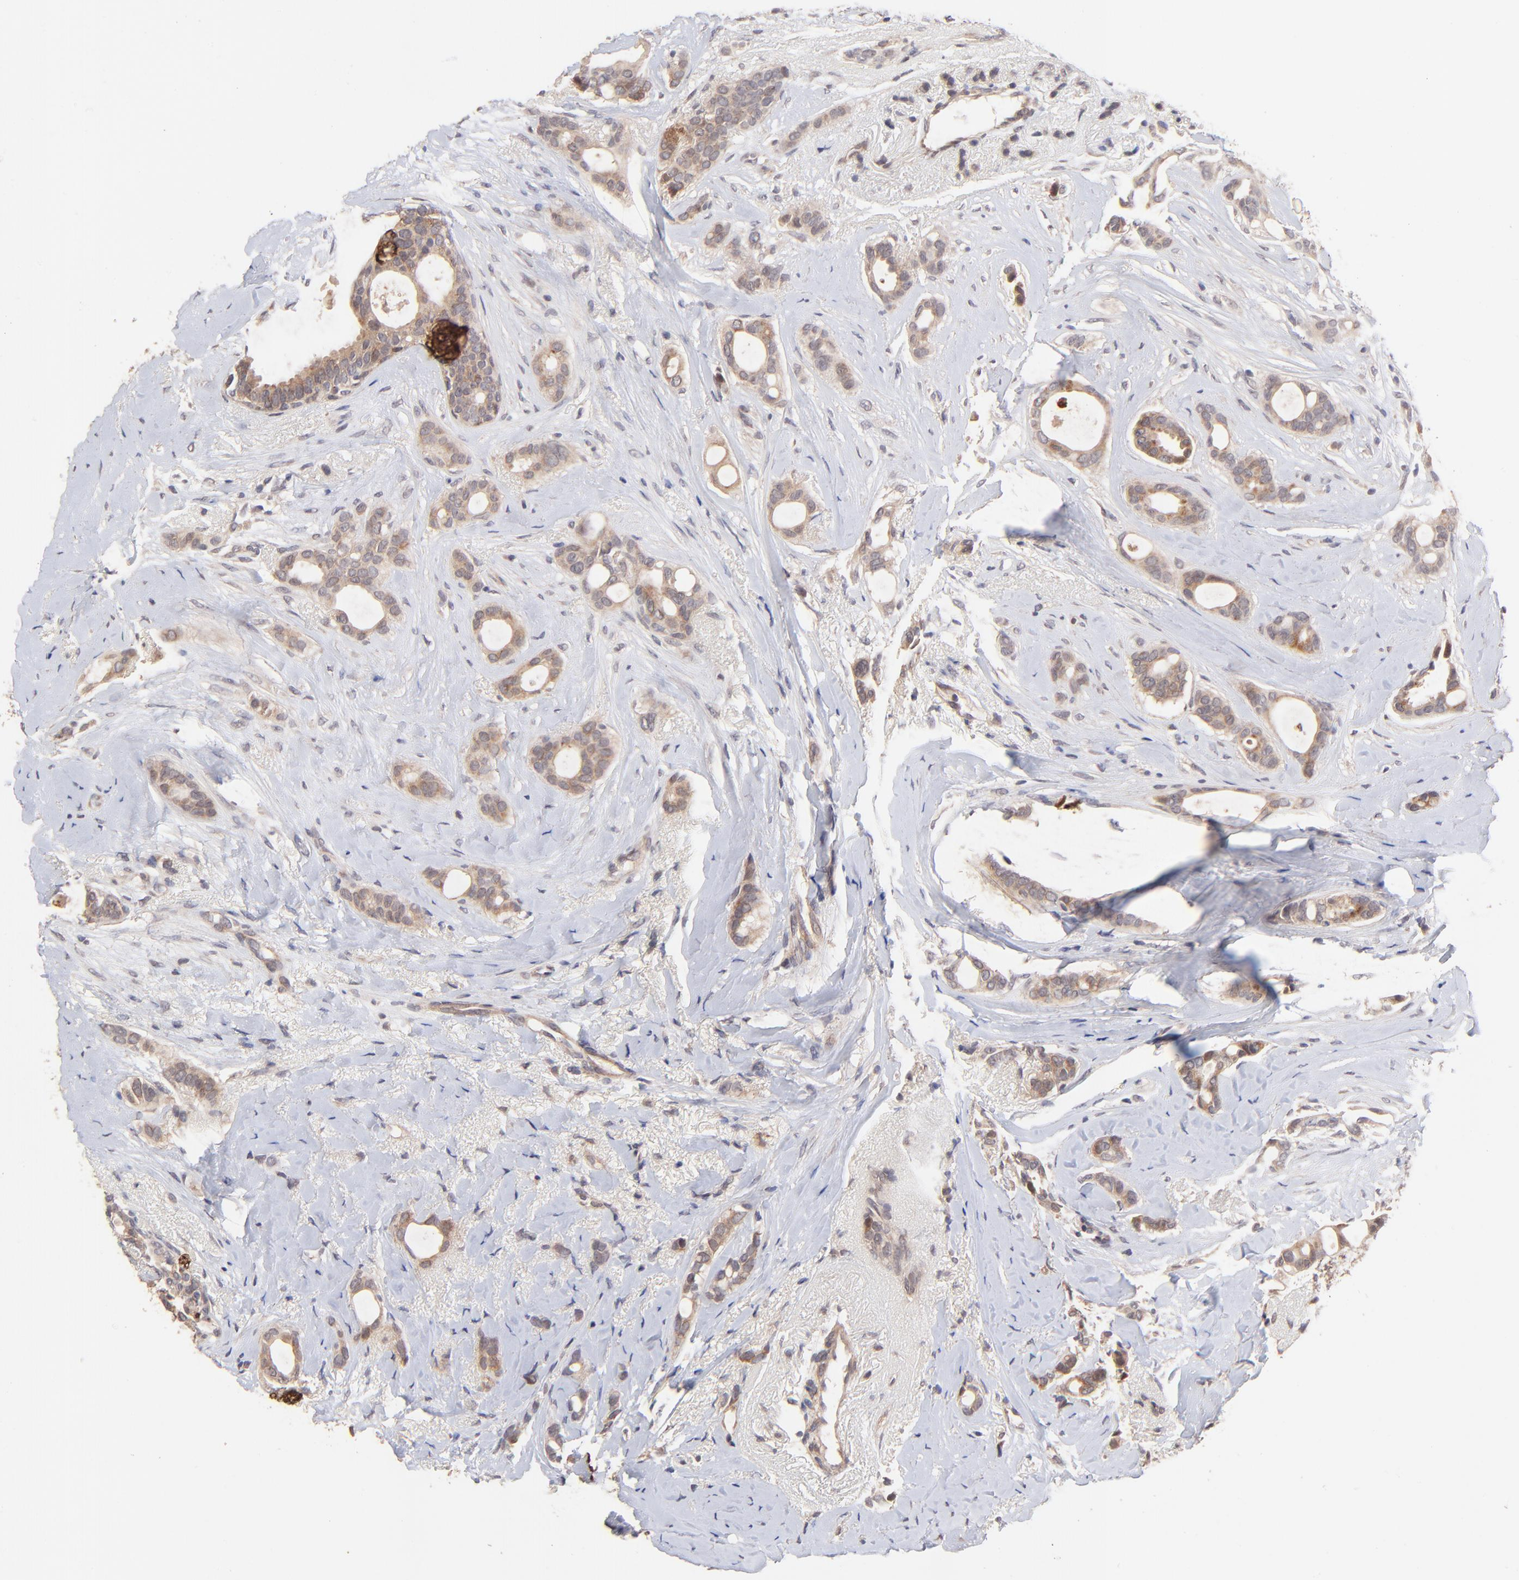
{"staining": {"intensity": "moderate", "quantity": ">75%", "location": "cytoplasmic/membranous"}, "tissue": "breast cancer", "cell_type": "Tumor cells", "image_type": "cancer", "snomed": [{"axis": "morphology", "description": "Duct carcinoma"}, {"axis": "topography", "description": "Breast"}], "caption": "Moderate cytoplasmic/membranous expression for a protein is appreciated in approximately >75% of tumor cells of invasive ductal carcinoma (breast) using immunohistochemistry.", "gene": "BAIAP2L2", "patient": {"sex": "female", "age": 54}}